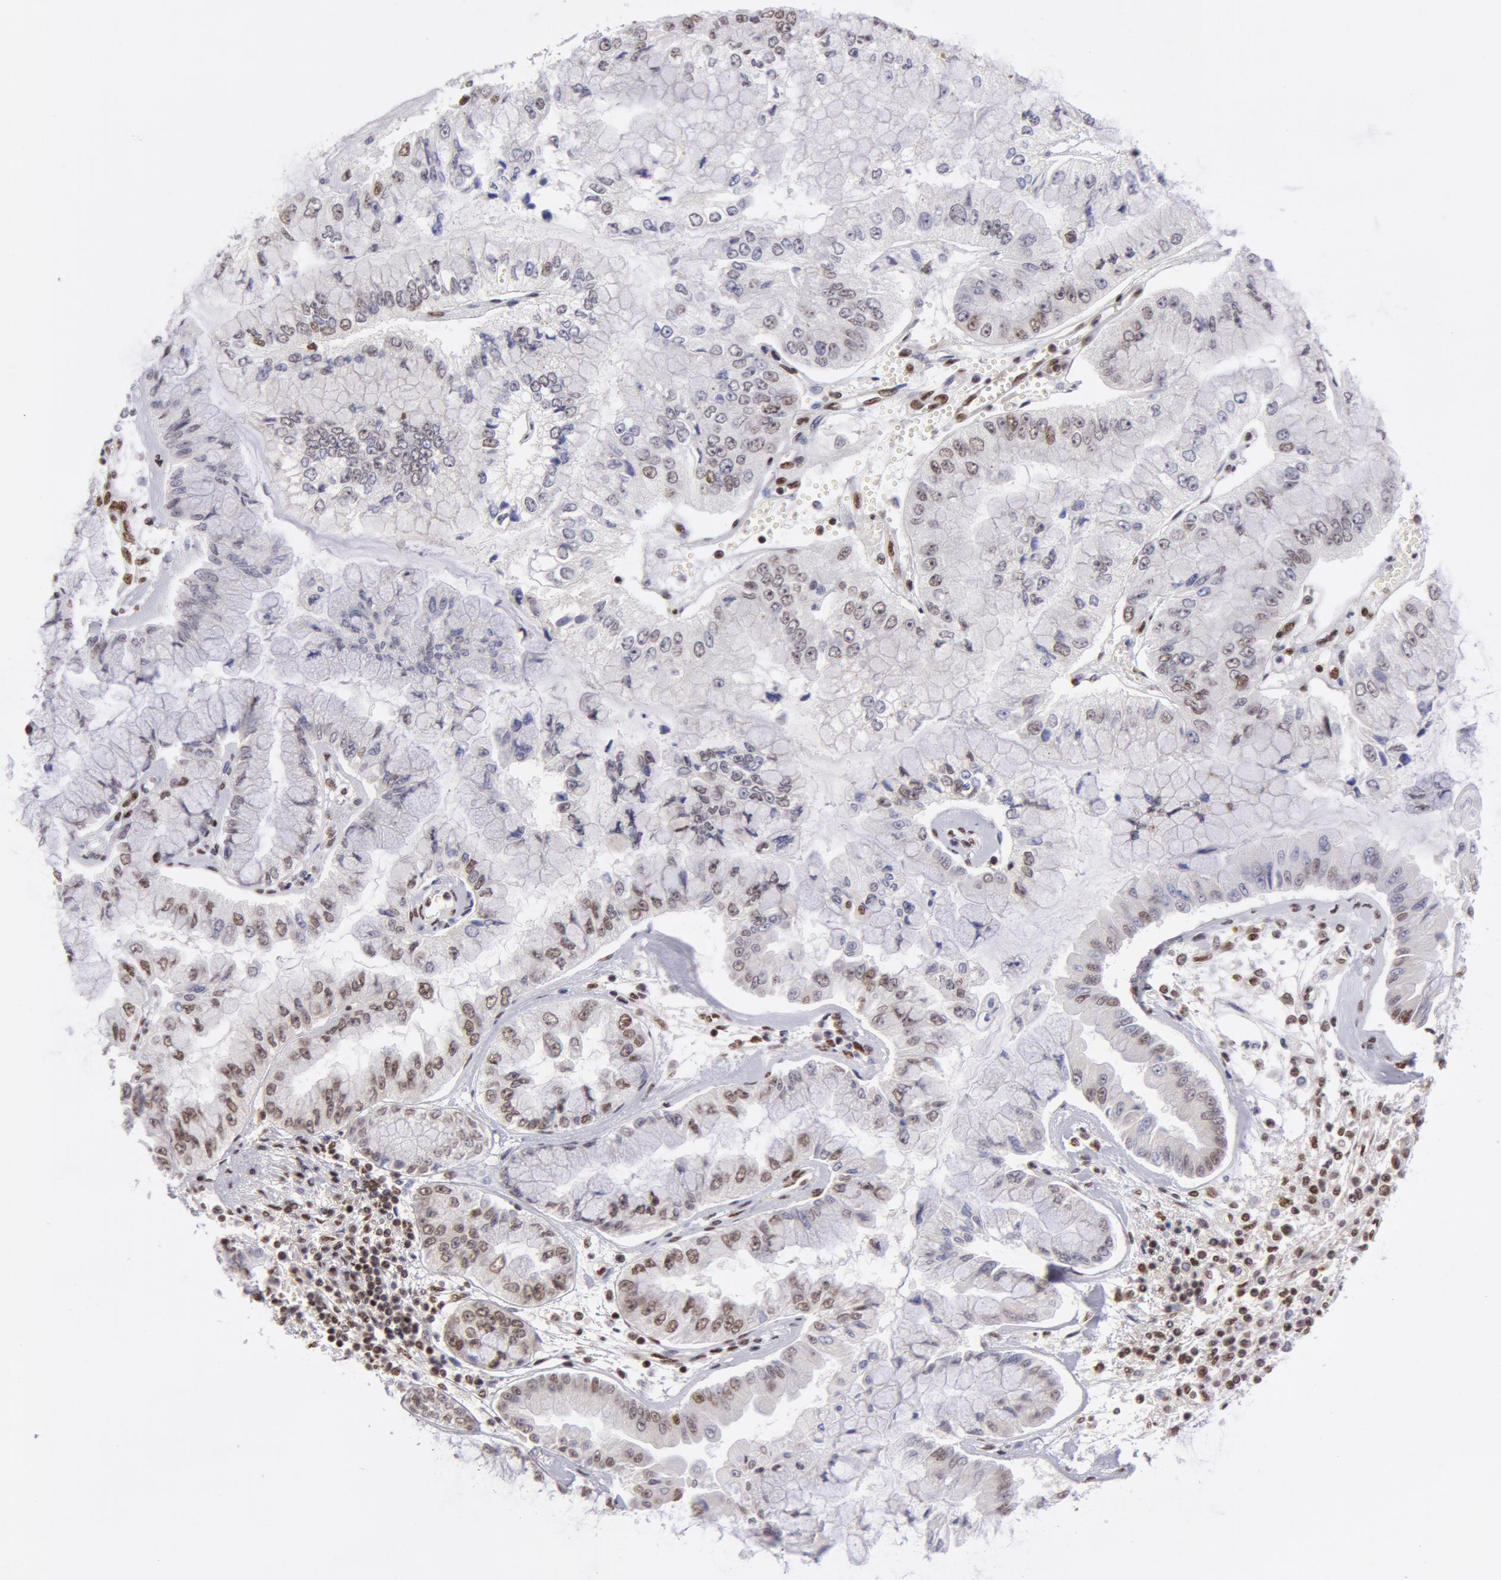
{"staining": {"intensity": "weak", "quantity": "25%-75%", "location": "nuclear"}, "tissue": "liver cancer", "cell_type": "Tumor cells", "image_type": "cancer", "snomed": [{"axis": "morphology", "description": "Cholangiocarcinoma"}, {"axis": "topography", "description": "Liver"}], "caption": "Immunohistochemistry (DAB (3,3'-diaminobenzidine)) staining of cholangiocarcinoma (liver) reveals weak nuclear protein expression in approximately 25%-75% of tumor cells. (Stains: DAB in brown, nuclei in blue, Microscopy: brightfield microscopy at high magnification).", "gene": "VRTN", "patient": {"sex": "female", "age": 79}}